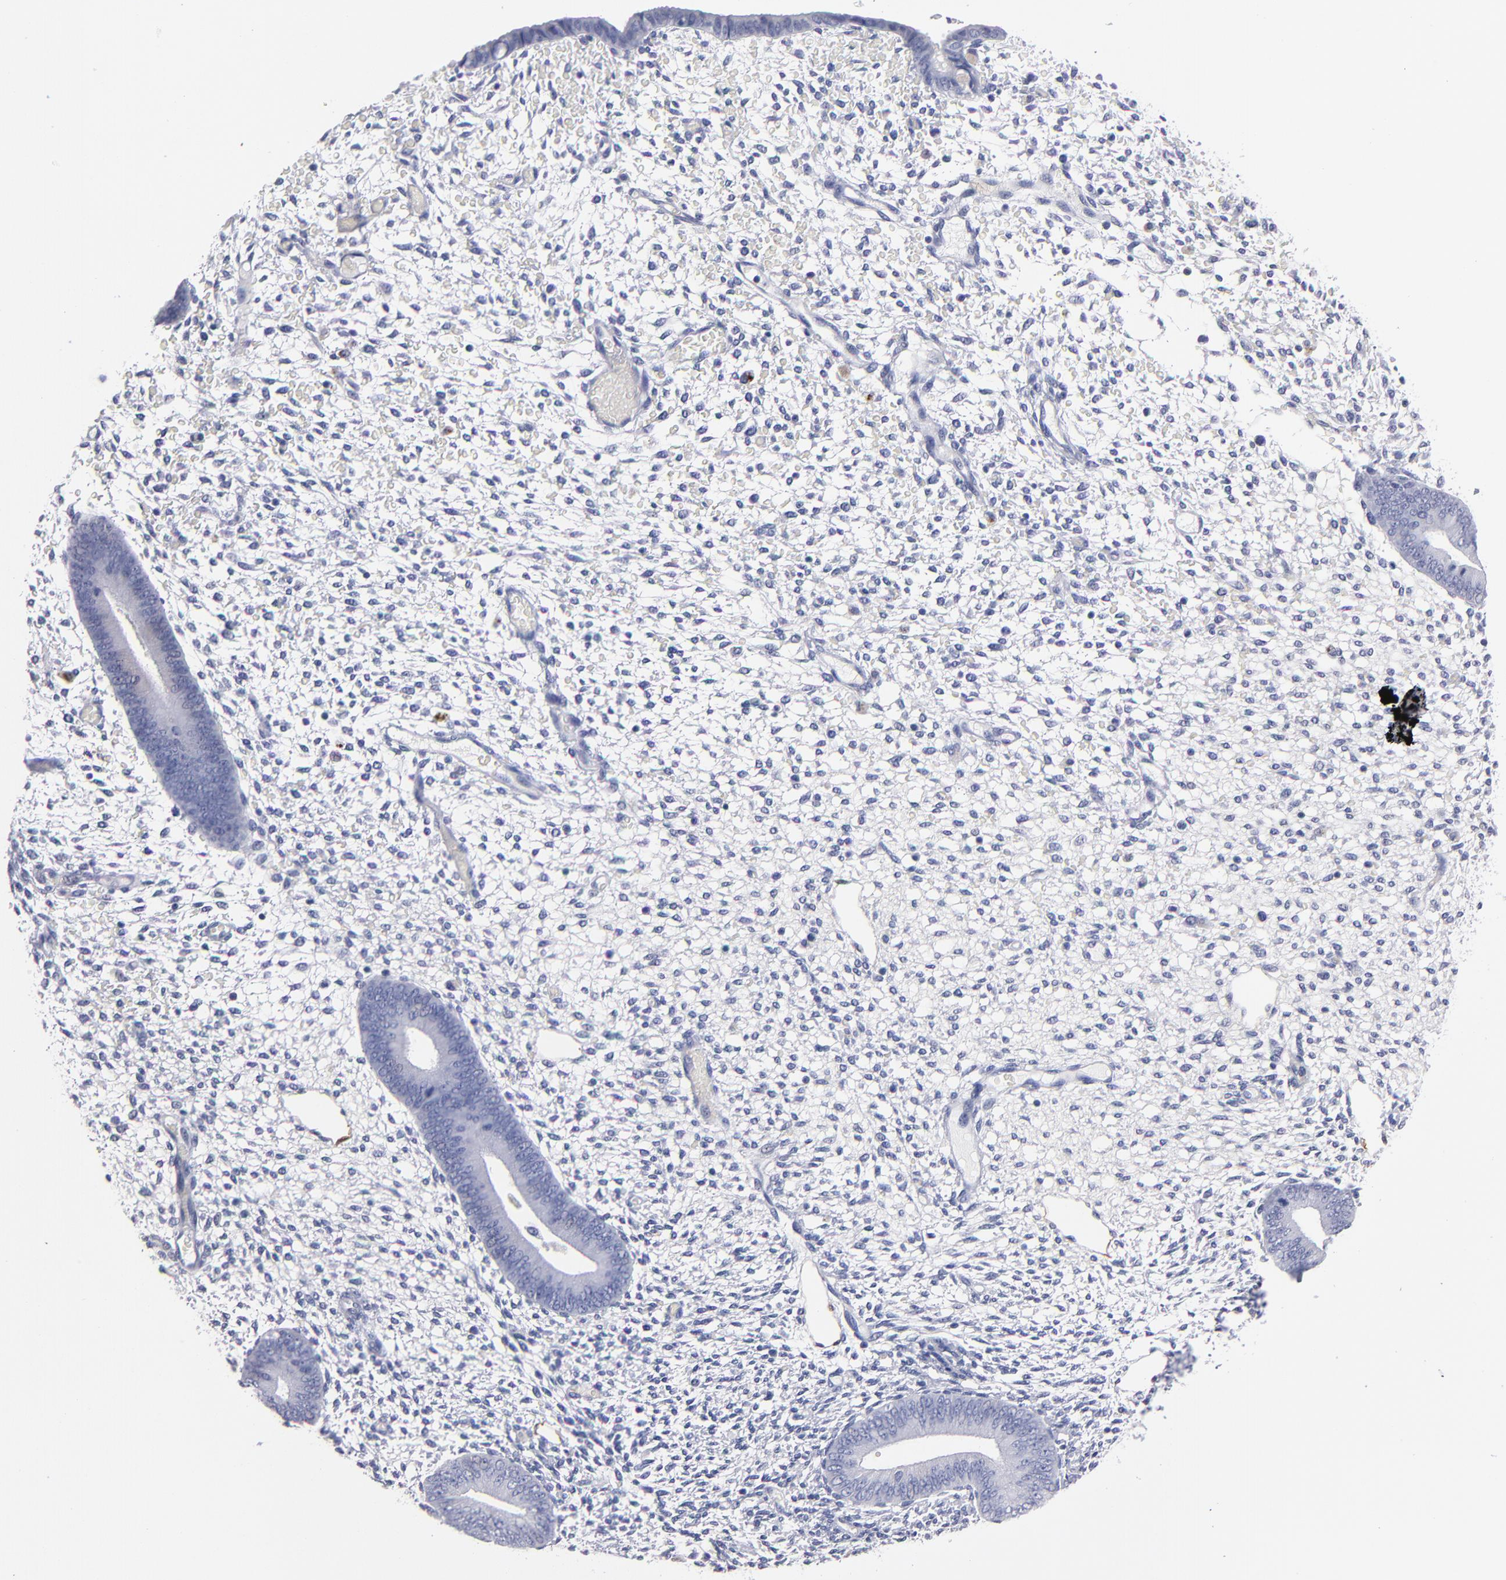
{"staining": {"intensity": "negative", "quantity": "none", "location": "none"}, "tissue": "endometrium", "cell_type": "Cells in endometrial stroma", "image_type": "normal", "snomed": [{"axis": "morphology", "description": "Normal tissue, NOS"}, {"axis": "topography", "description": "Endometrium"}], "caption": "Cells in endometrial stroma show no significant protein expression in unremarkable endometrium. The staining is performed using DAB brown chromogen with nuclei counter-stained in using hematoxylin.", "gene": "FABP4", "patient": {"sex": "female", "age": 42}}